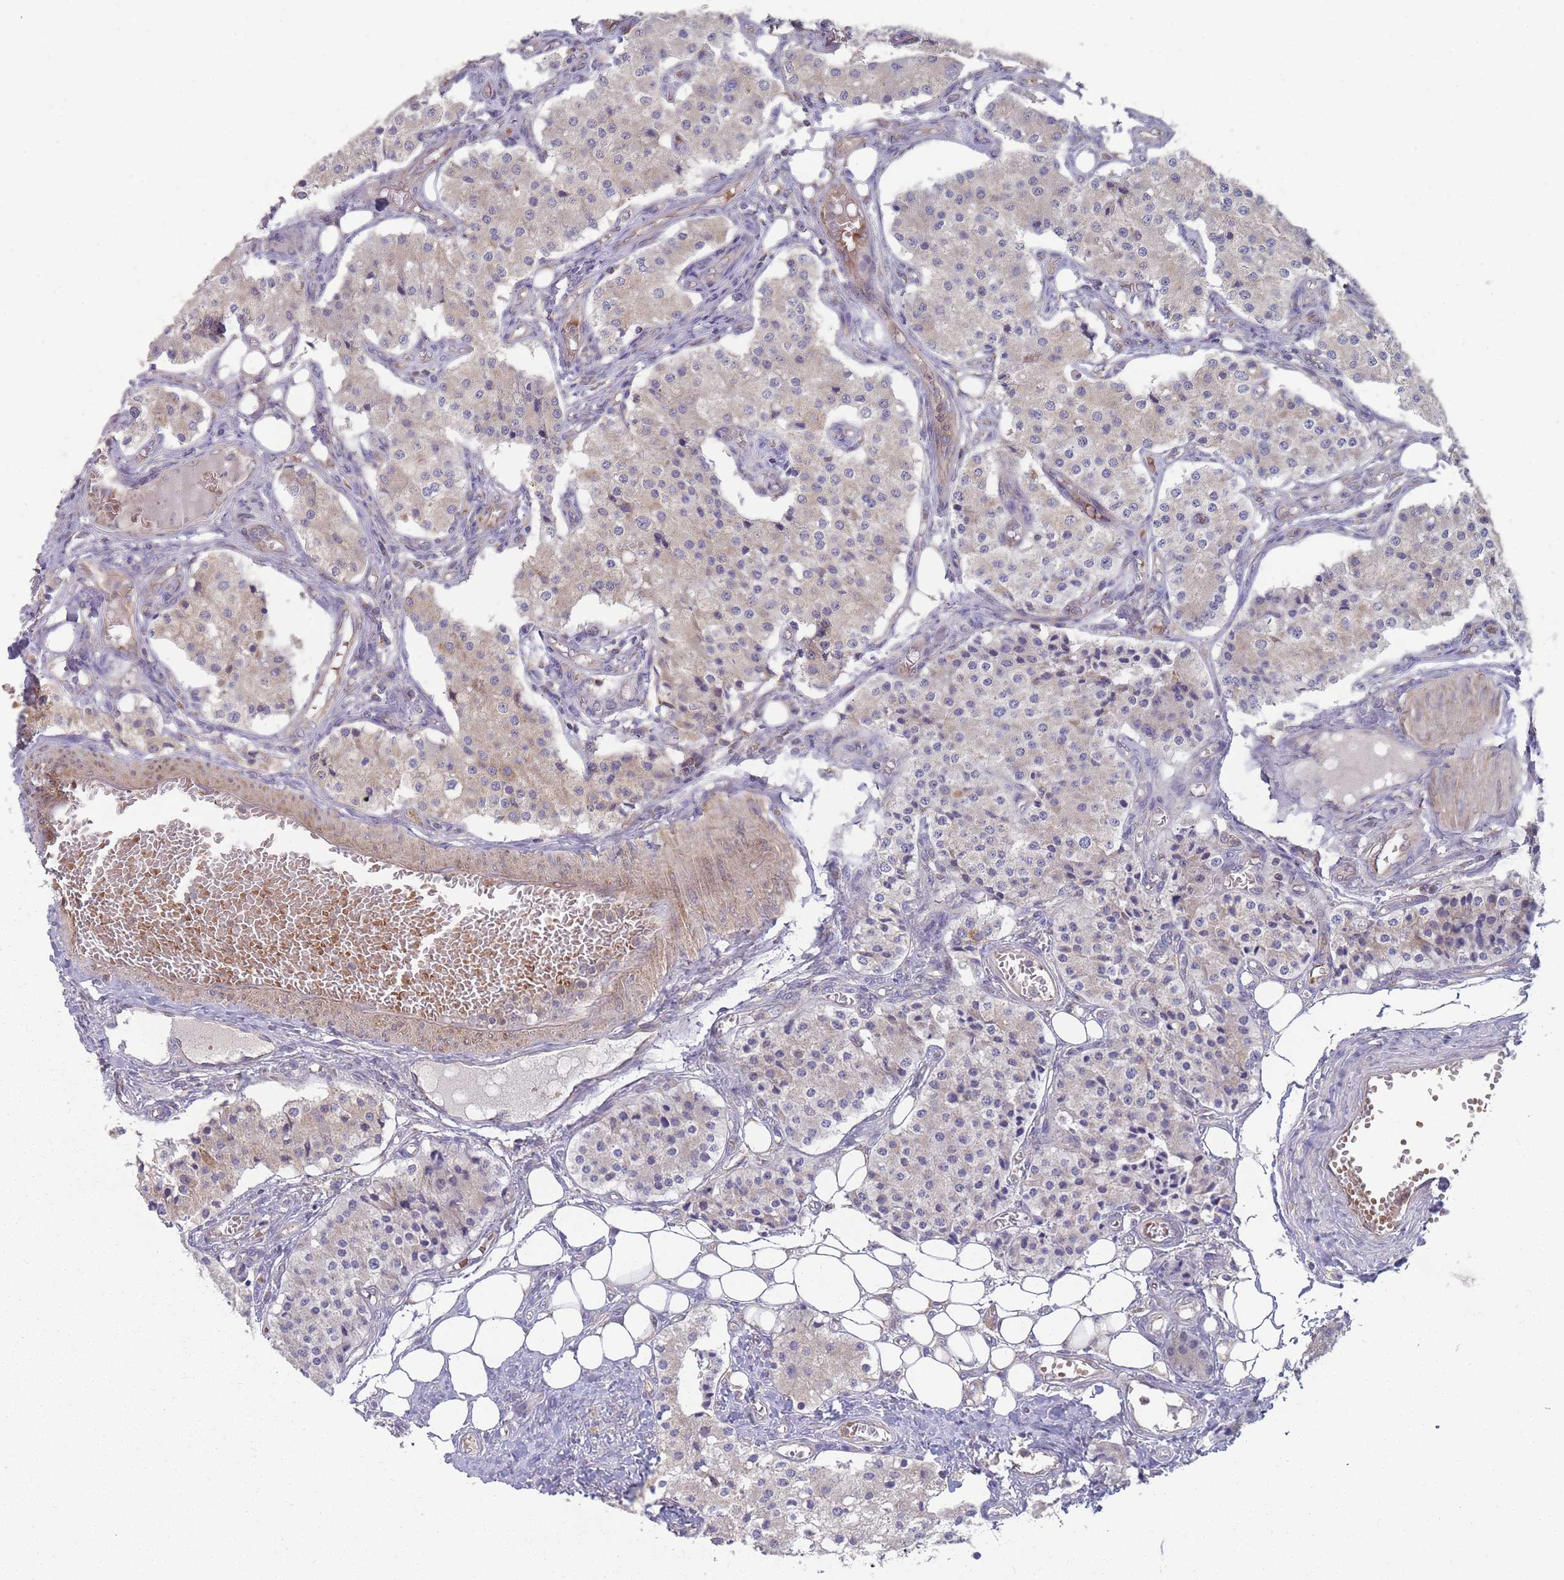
{"staining": {"intensity": "negative", "quantity": "none", "location": "none"}, "tissue": "carcinoid", "cell_type": "Tumor cells", "image_type": "cancer", "snomed": [{"axis": "morphology", "description": "Carcinoid, malignant, NOS"}, {"axis": "topography", "description": "Colon"}], "caption": "An image of carcinoid stained for a protein demonstrates no brown staining in tumor cells.", "gene": "SLC35B4", "patient": {"sex": "female", "age": 52}}